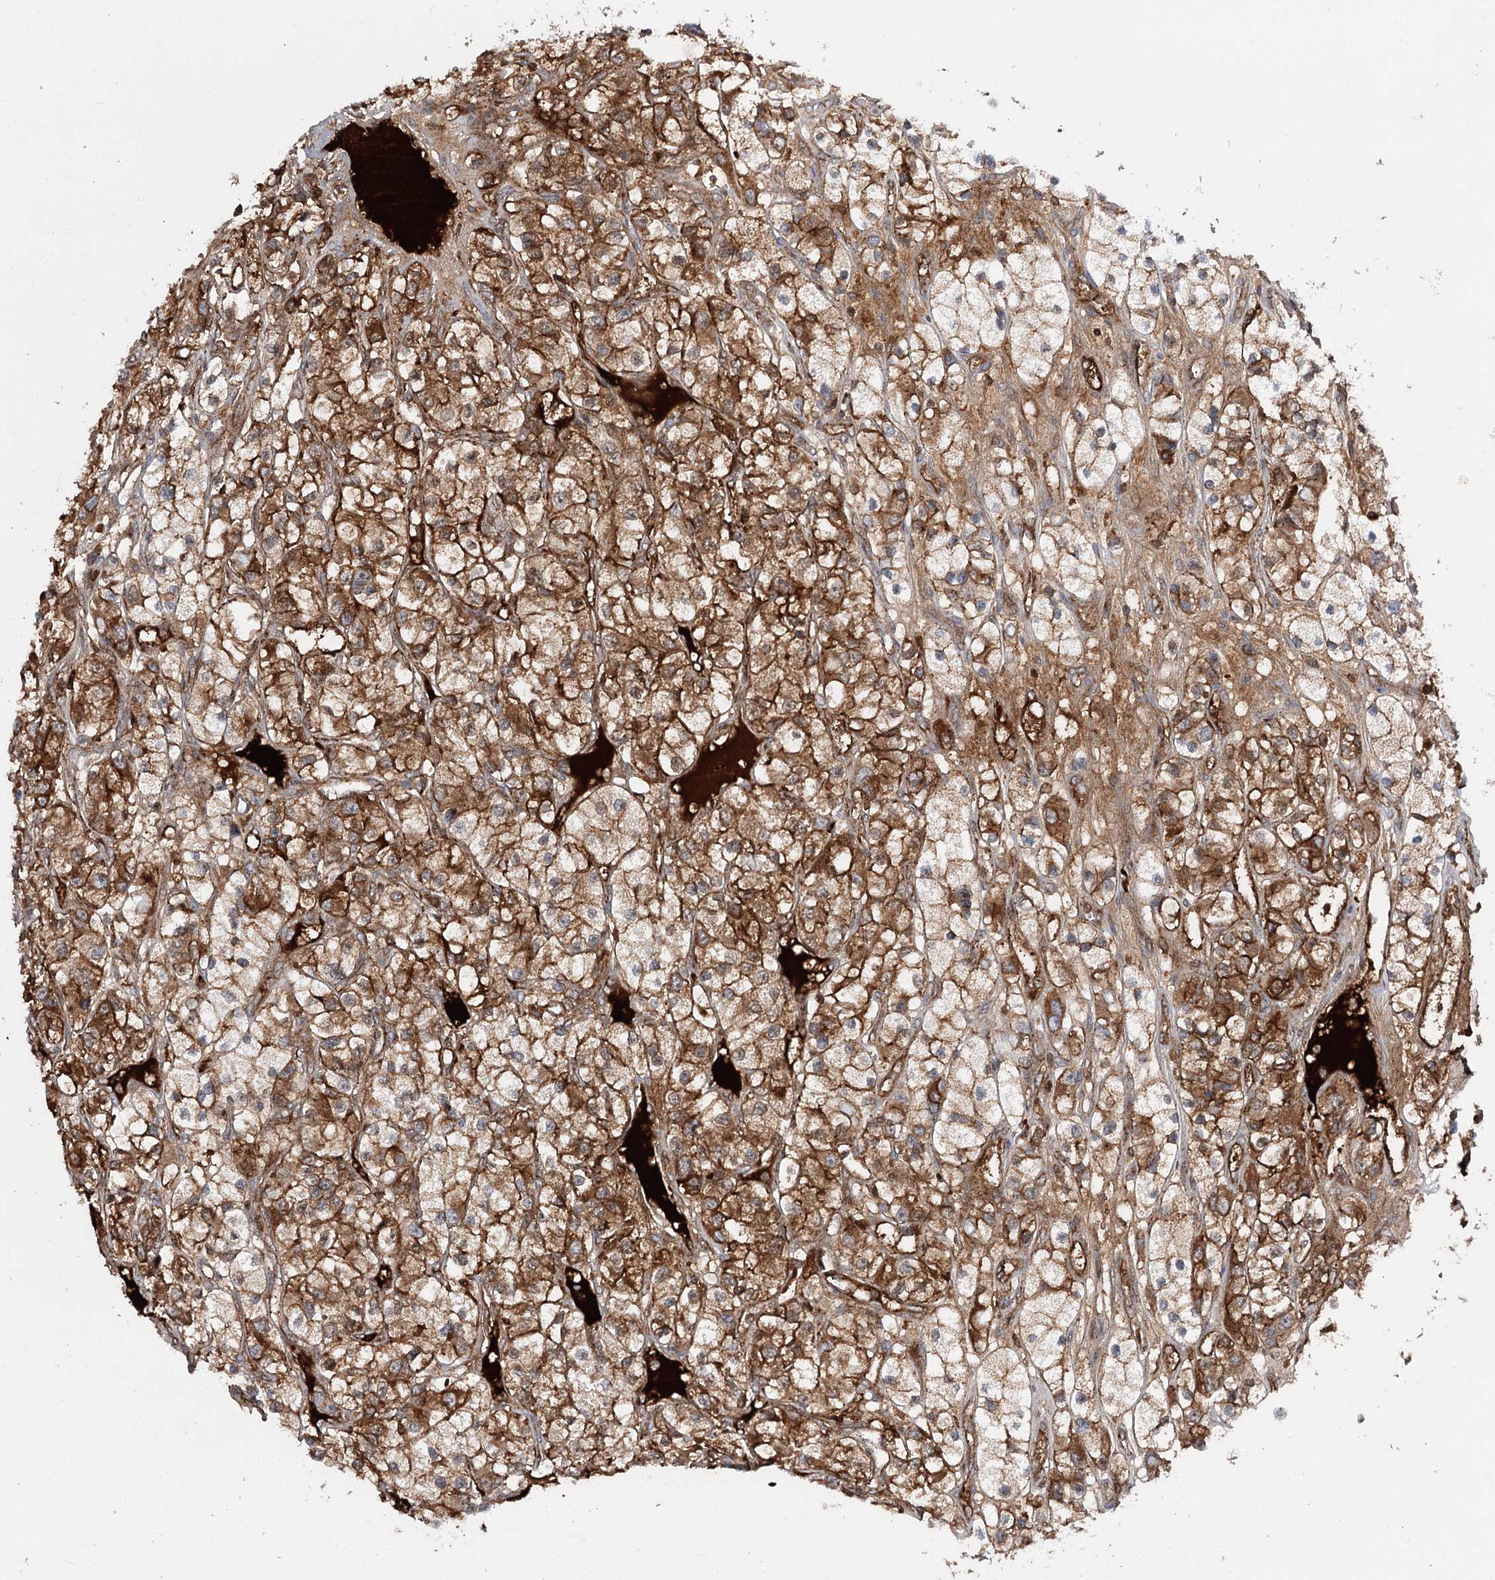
{"staining": {"intensity": "strong", "quantity": ">75%", "location": "cytoplasmic/membranous"}, "tissue": "renal cancer", "cell_type": "Tumor cells", "image_type": "cancer", "snomed": [{"axis": "morphology", "description": "Adenocarcinoma, NOS"}, {"axis": "topography", "description": "Kidney"}], "caption": "Immunohistochemistry (IHC) of adenocarcinoma (renal) demonstrates high levels of strong cytoplasmic/membranous positivity in about >75% of tumor cells. The protein of interest is stained brown, and the nuclei are stained in blue (DAB (3,3'-diaminobenzidine) IHC with brightfield microscopy, high magnification).", "gene": "PKP4", "patient": {"sex": "female", "age": 57}}